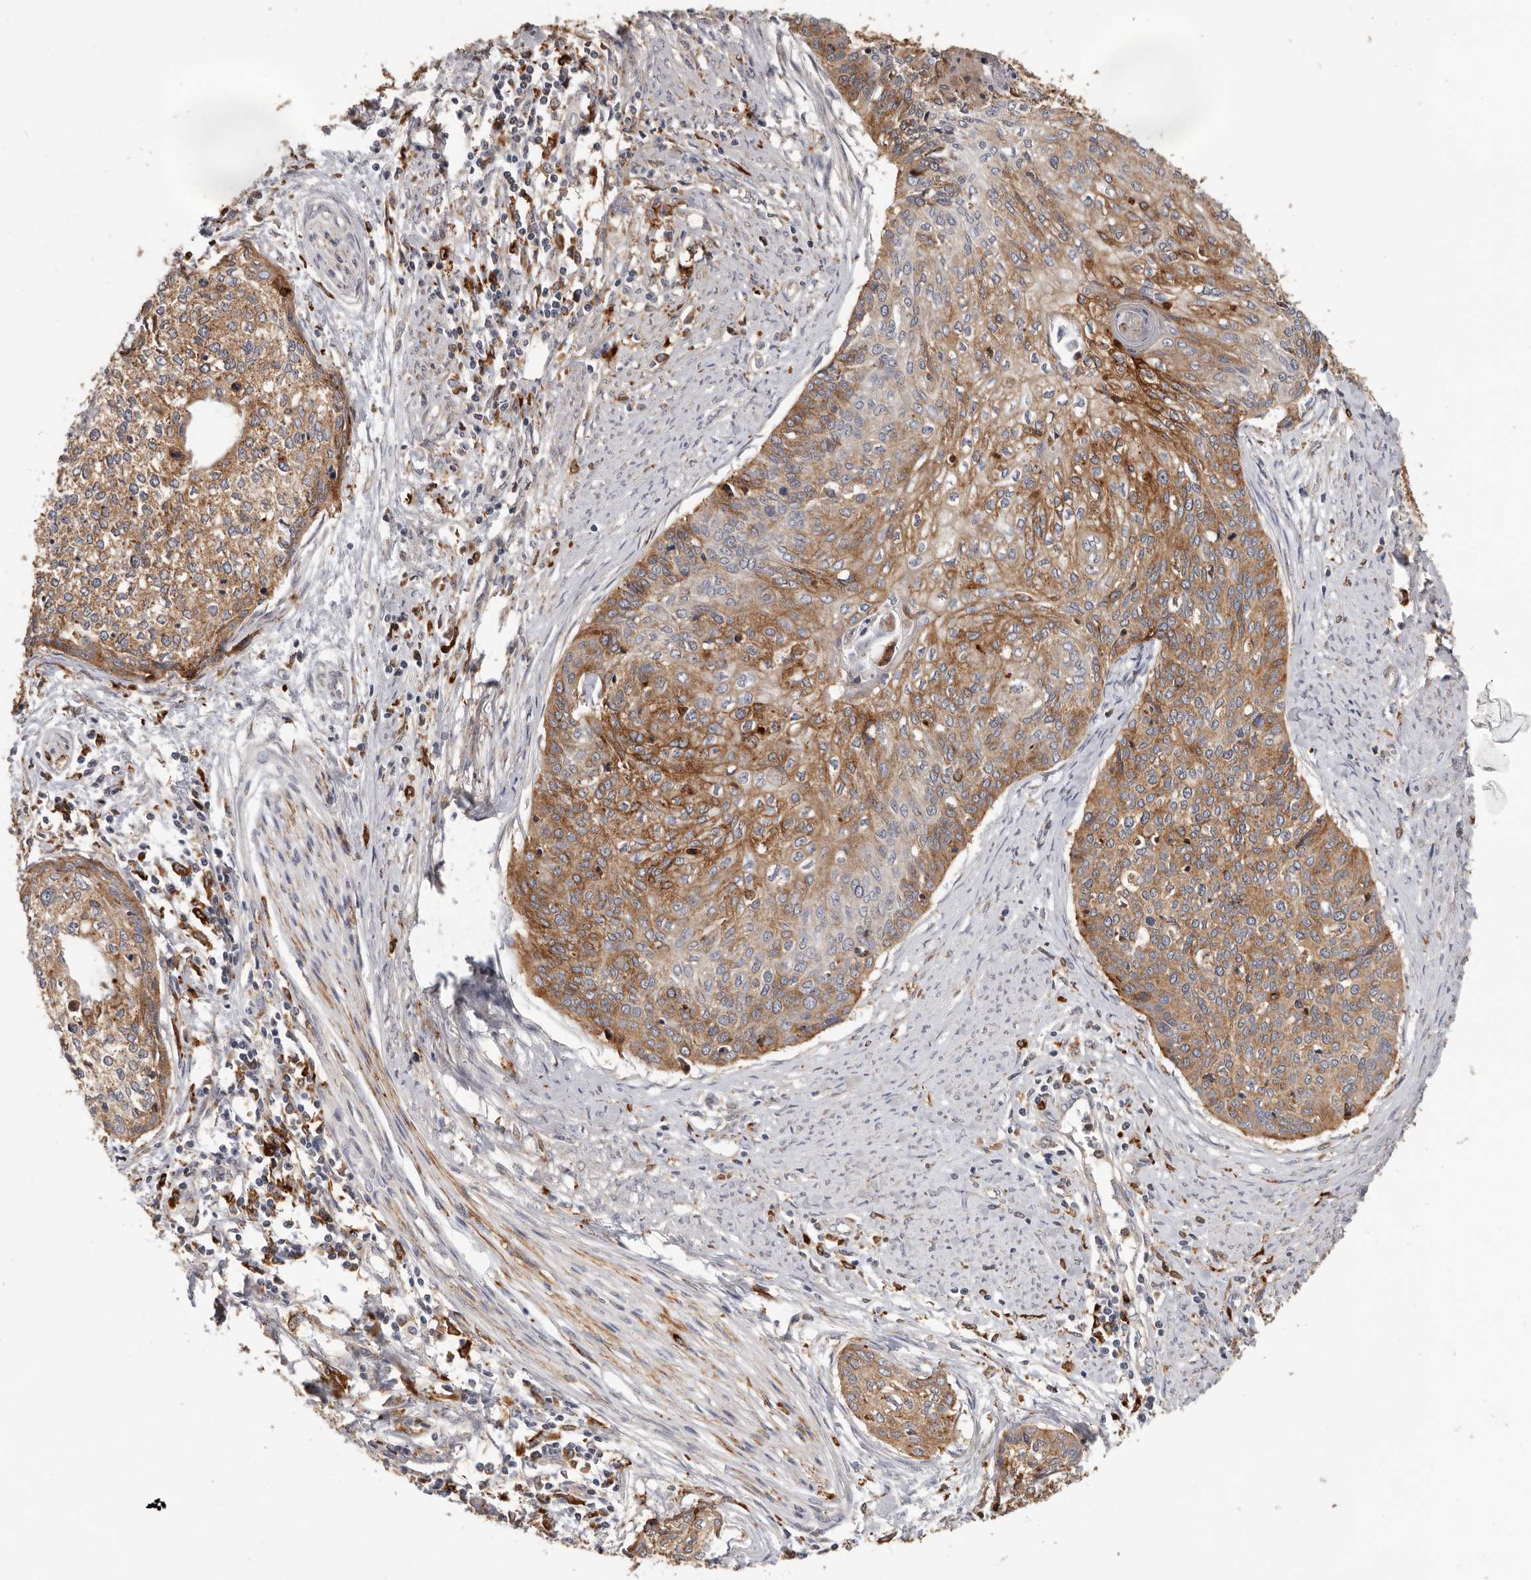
{"staining": {"intensity": "moderate", "quantity": ">75%", "location": "cytoplasmic/membranous"}, "tissue": "cervical cancer", "cell_type": "Tumor cells", "image_type": "cancer", "snomed": [{"axis": "morphology", "description": "Squamous cell carcinoma, NOS"}, {"axis": "topography", "description": "Cervix"}], "caption": "Immunohistochemistry (IHC) of human cervical cancer displays medium levels of moderate cytoplasmic/membranous expression in about >75% of tumor cells. (brown staining indicates protein expression, while blue staining denotes nuclei).", "gene": "TFRC", "patient": {"sex": "female", "age": 37}}